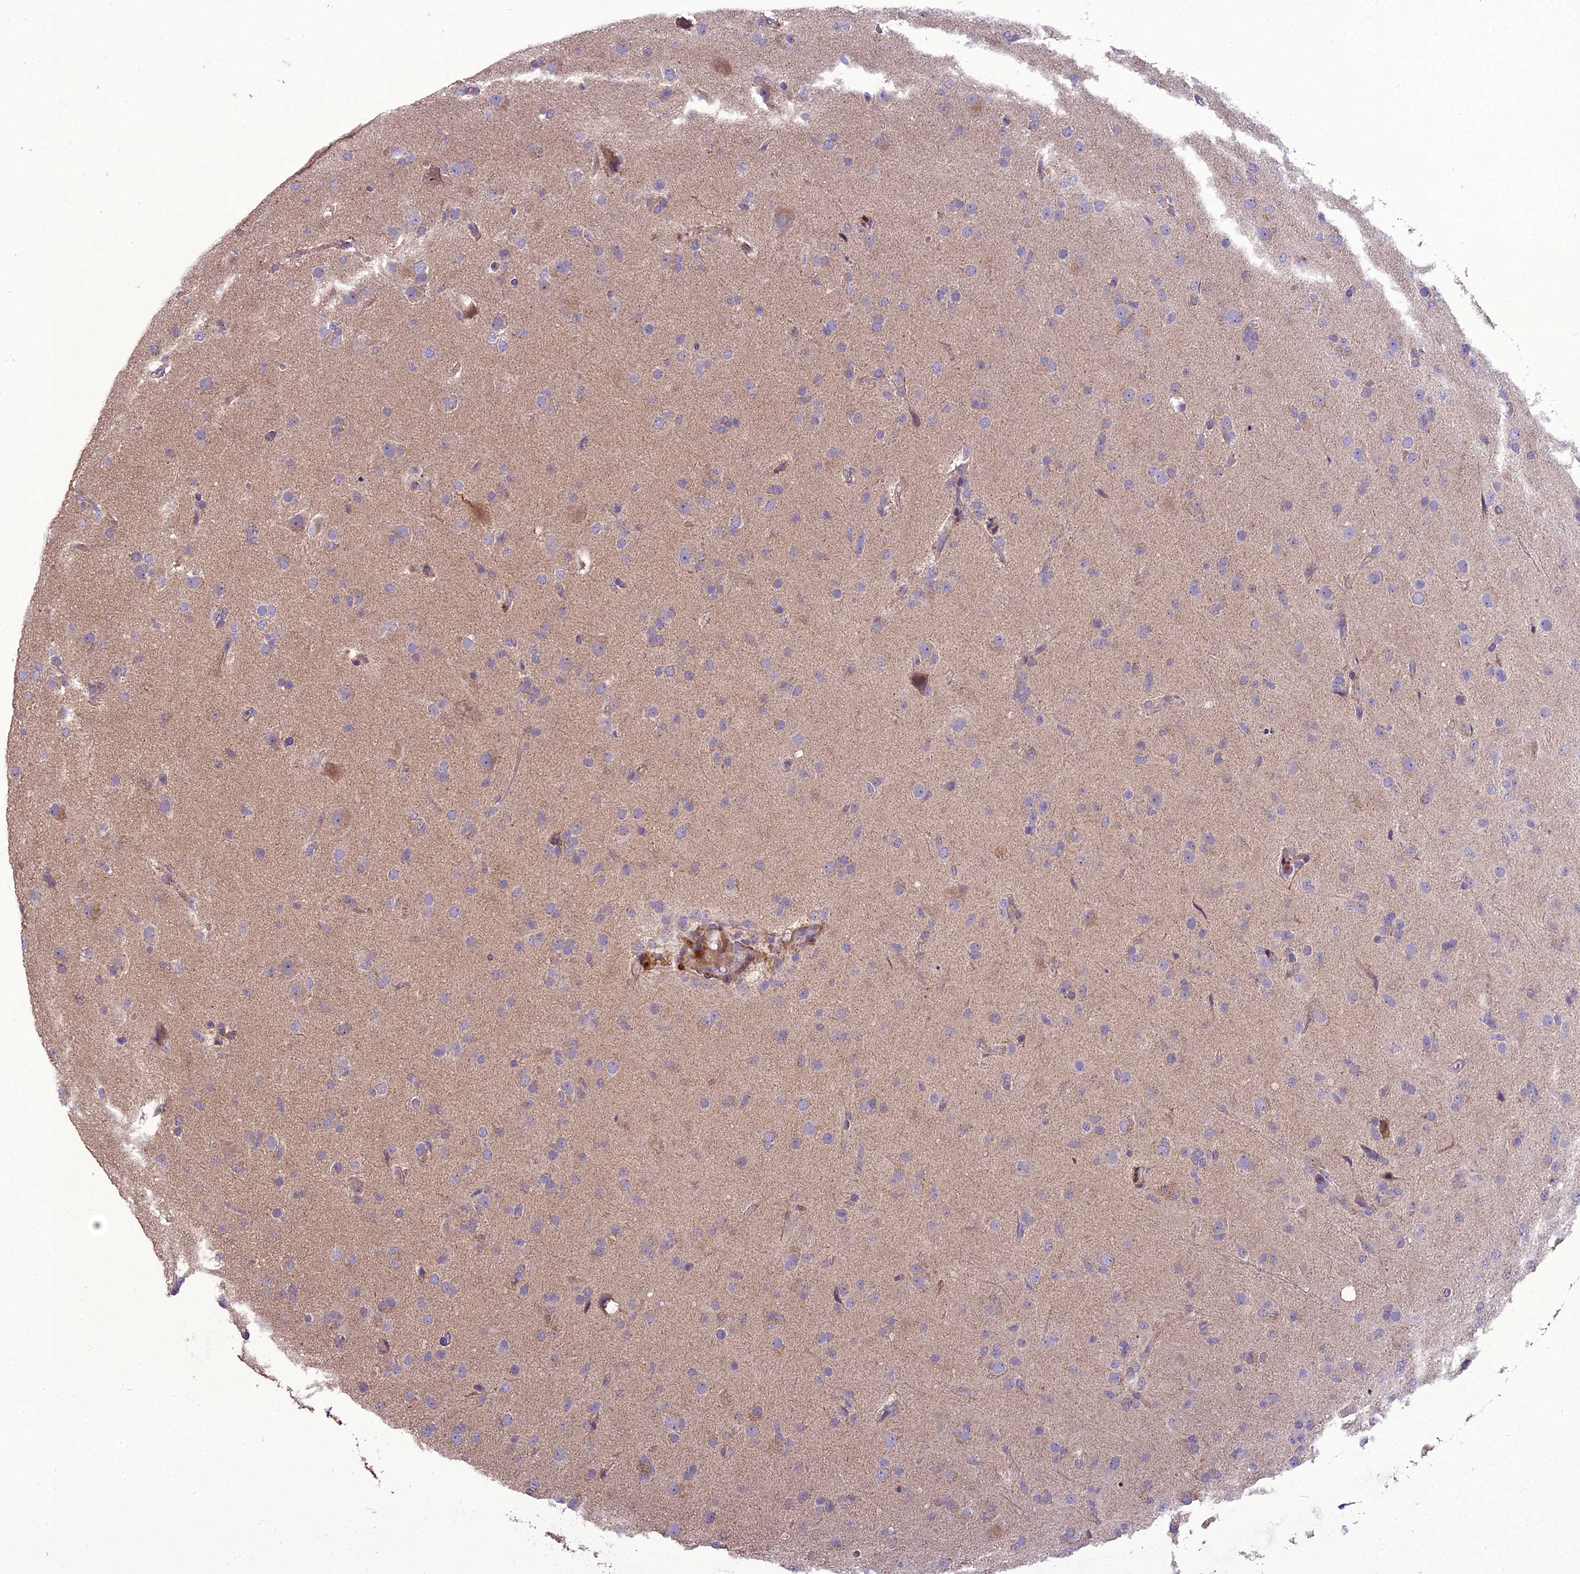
{"staining": {"intensity": "negative", "quantity": "none", "location": "none"}, "tissue": "glioma", "cell_type": "Tumor cells", "image_type": "cancer", "snomed": [{"axis": "morphology", "description": "Glioma, malignant, Low grade"}, {"axis": "topography", "description": "Brain"}], "caption": "Immunohistochemistry of human glioma demonstrates no positivity in tumor cells.", "gene": "DUS2", "patient": {"sex": "male", "age": 65}}